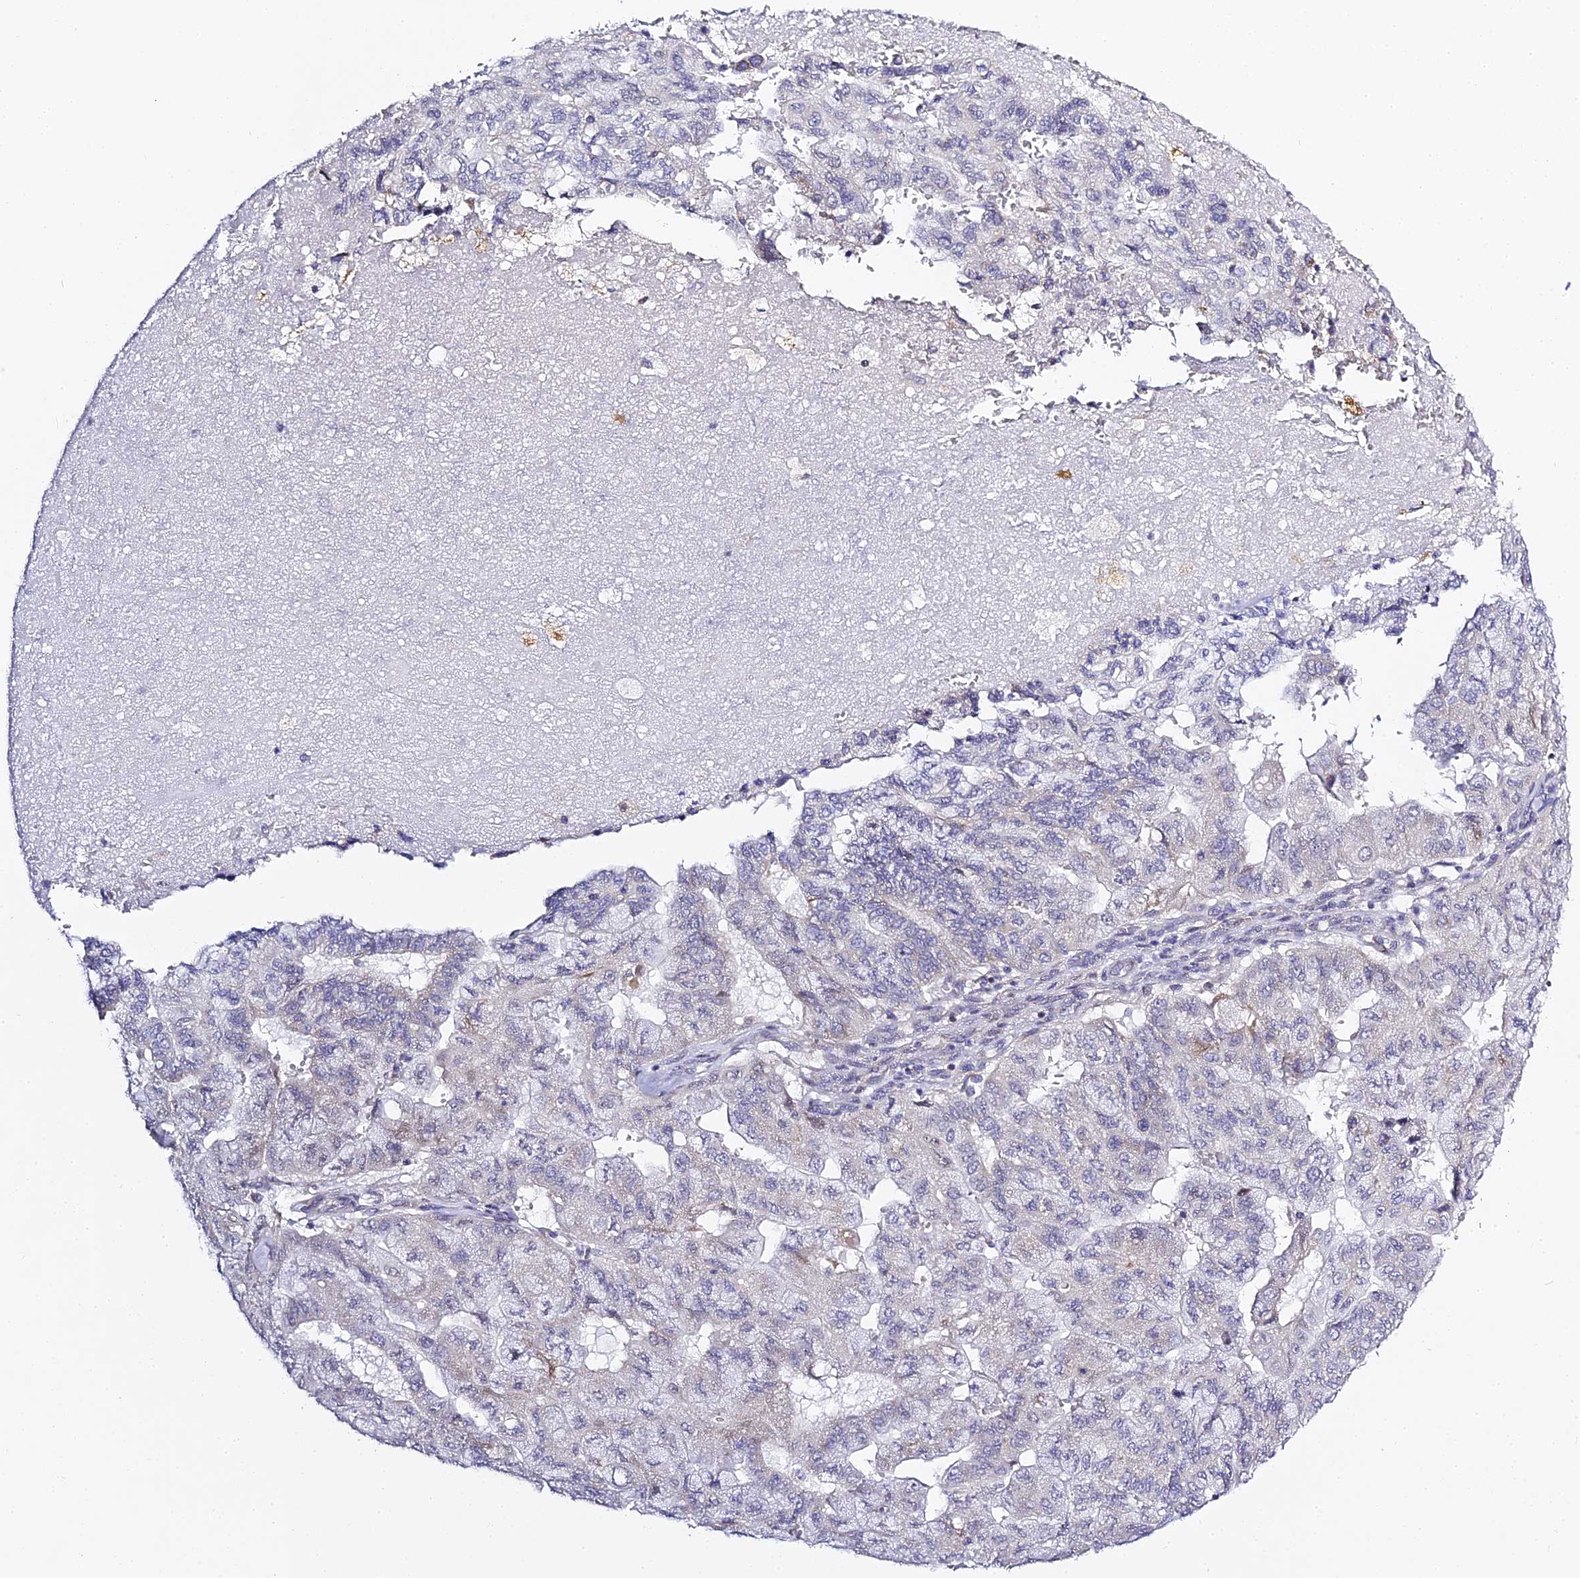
{"staining": {"intensity": "negative", "quantity": "none", "location": "none"}, "tissue": "pancreatic cancer", "cell_type": "Tumor cells", "image_type": "cancer", "snomed": [{"axis": "morphology", "description": "Adenocarcinoma, NOS"}, {"axis": "topography", "description": "Pancreas"}], "caption": "A histopathology image of pancreatic cancer stained for a protein reveals no brown staining in tumor cells.", "gene": "SERP1", "patient": {"sex": "male", "age": 51}}